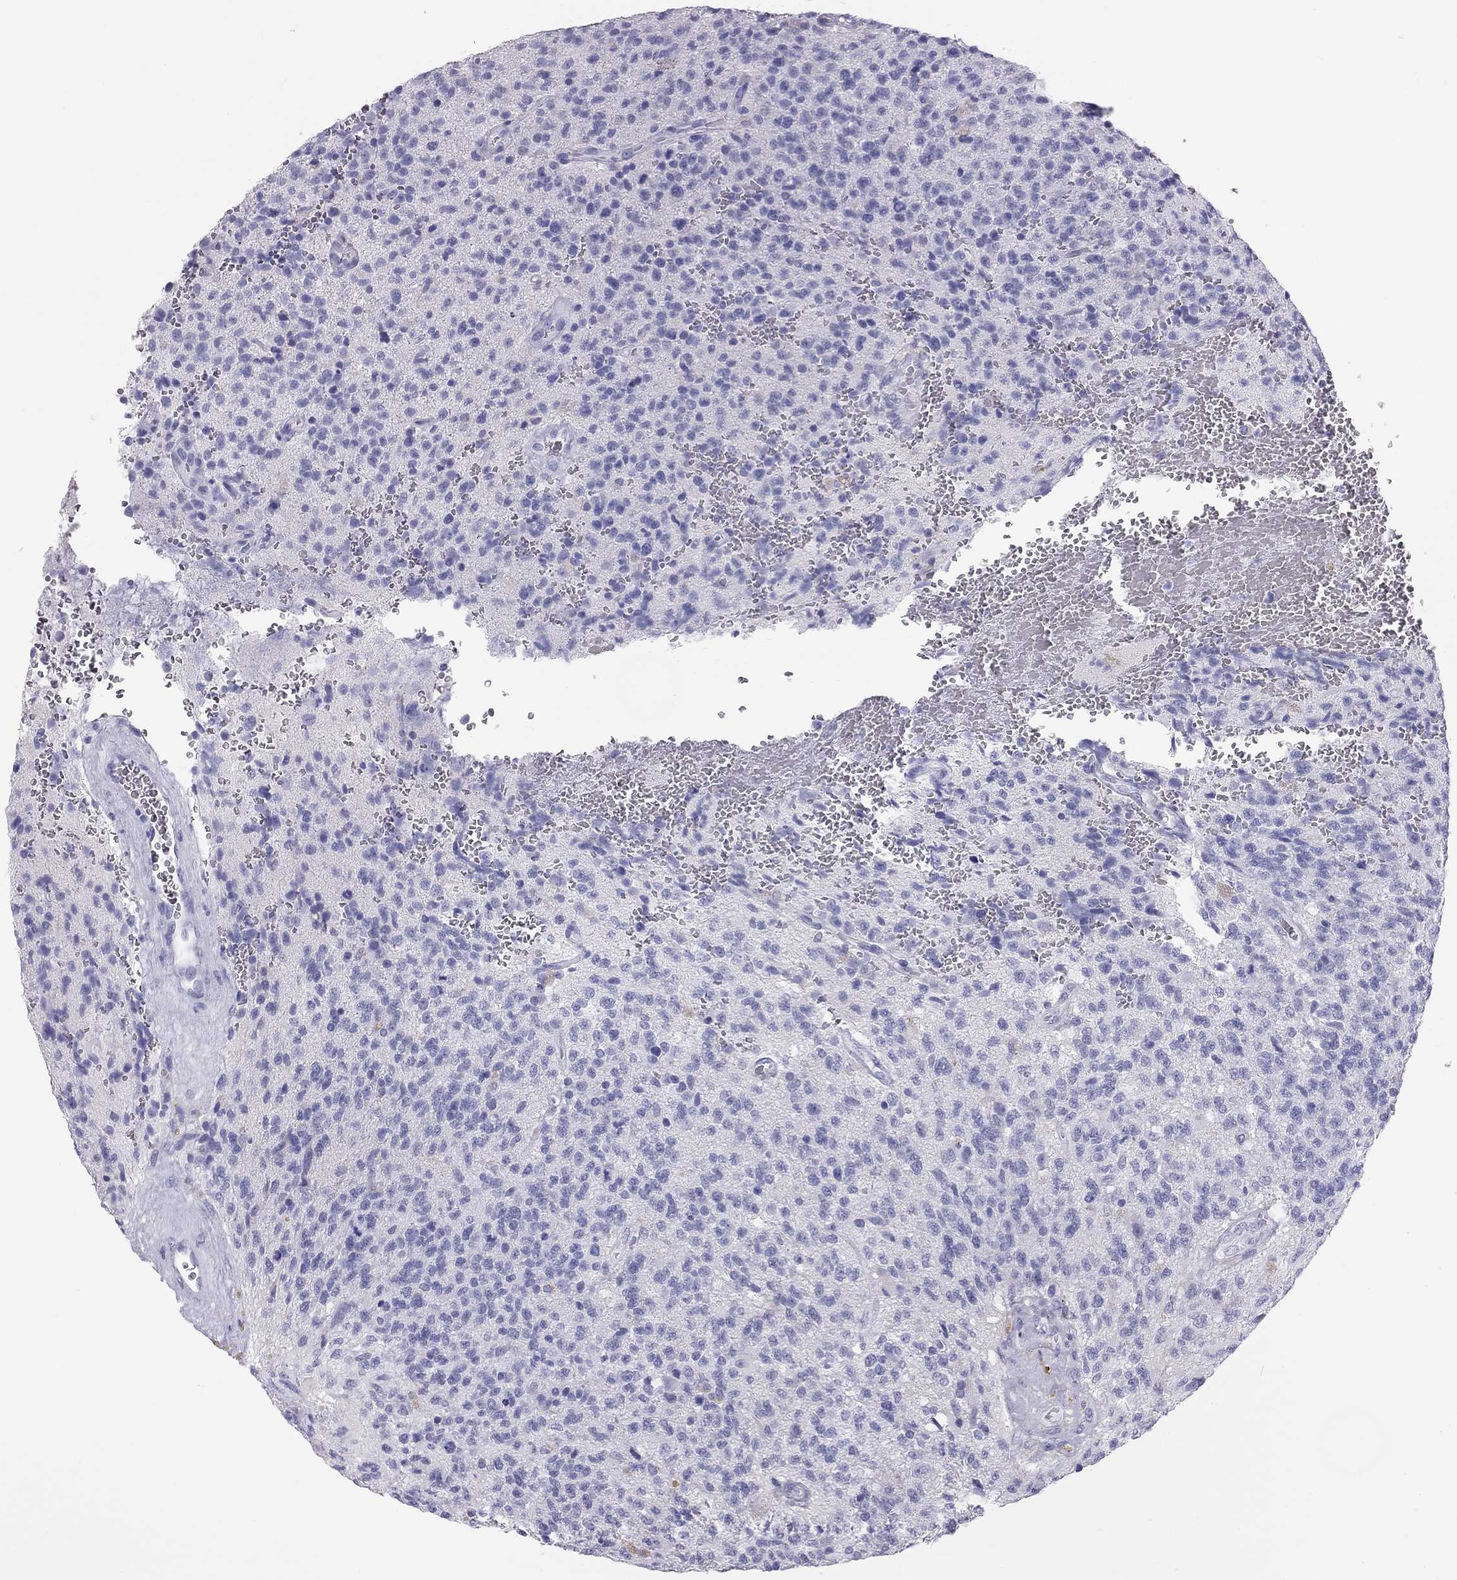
{"staining": {"intensity": "negative", "quantity": "none", "location": "none"}, "tissue": "glioma", "cell_type": "Tumor cells", "image_type": "cancer", "snomed": [{"axis": "morphology", "description": "Glioma, malignant, High grade"}, {"axis": "topography", "description": "Brain"}], "caption": "Tumor cells are negative for brown protein staining in malignant glioma (high-grade). (DAB immunohistochemistry with hematoxylin counter stain).", "gene": "TRPM3", "patient": {"sex": "male", "age": 56}}